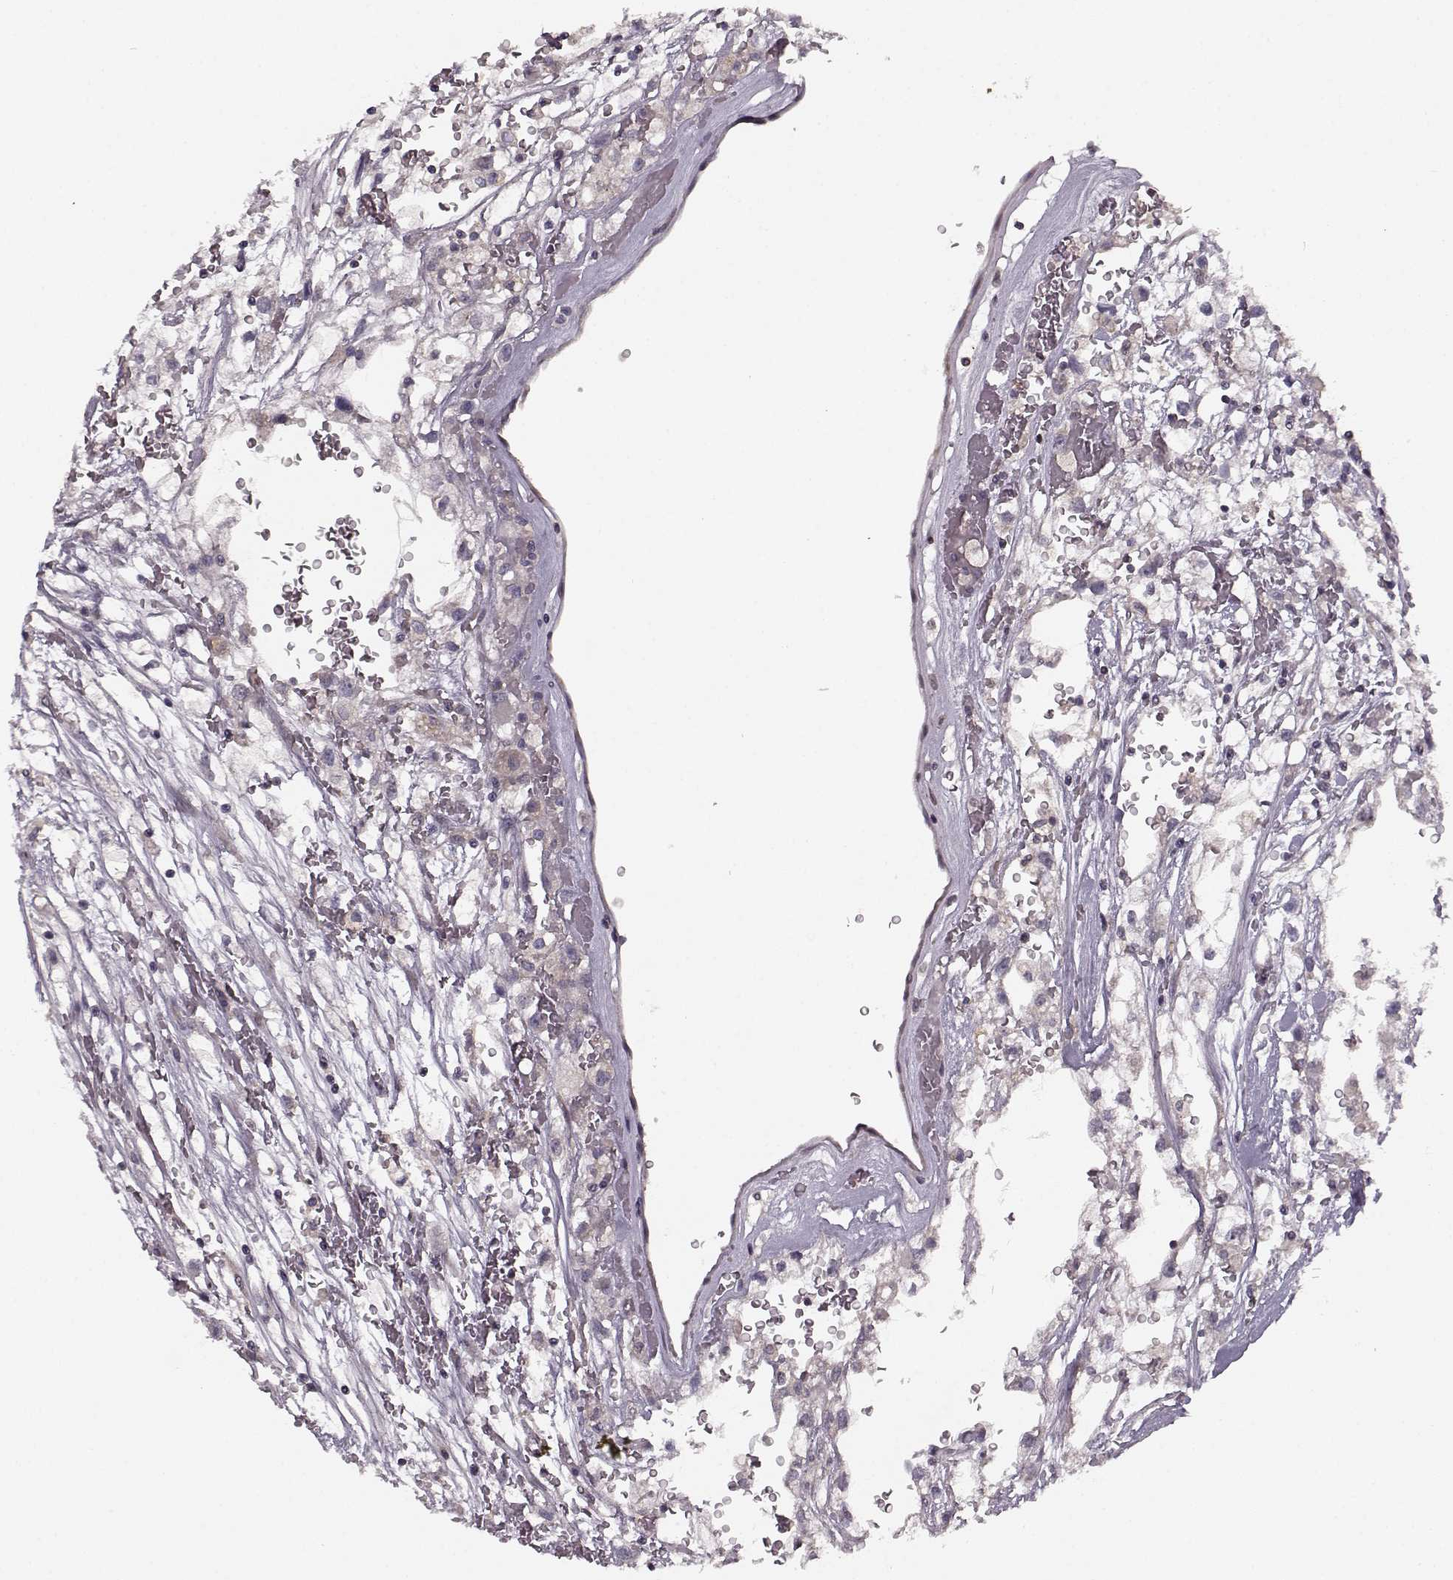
{"staining": {"intensity": "negative", "quantity": "none", "location": "none"}, "tissue": "renal cancer", "cell_type": "Tumor cells", "image_type": "cancer", "snomed": [{"axis": "morphology", "description": "Adenocarcinoma, NOS"}, {"axis": "topography", "description": "Kidney"}], "caption": "Tumor cells are negative for protein expression in human renal cancer.", "gene": "SLAIN2", "patient": {"sex": "male", "age": 59}}